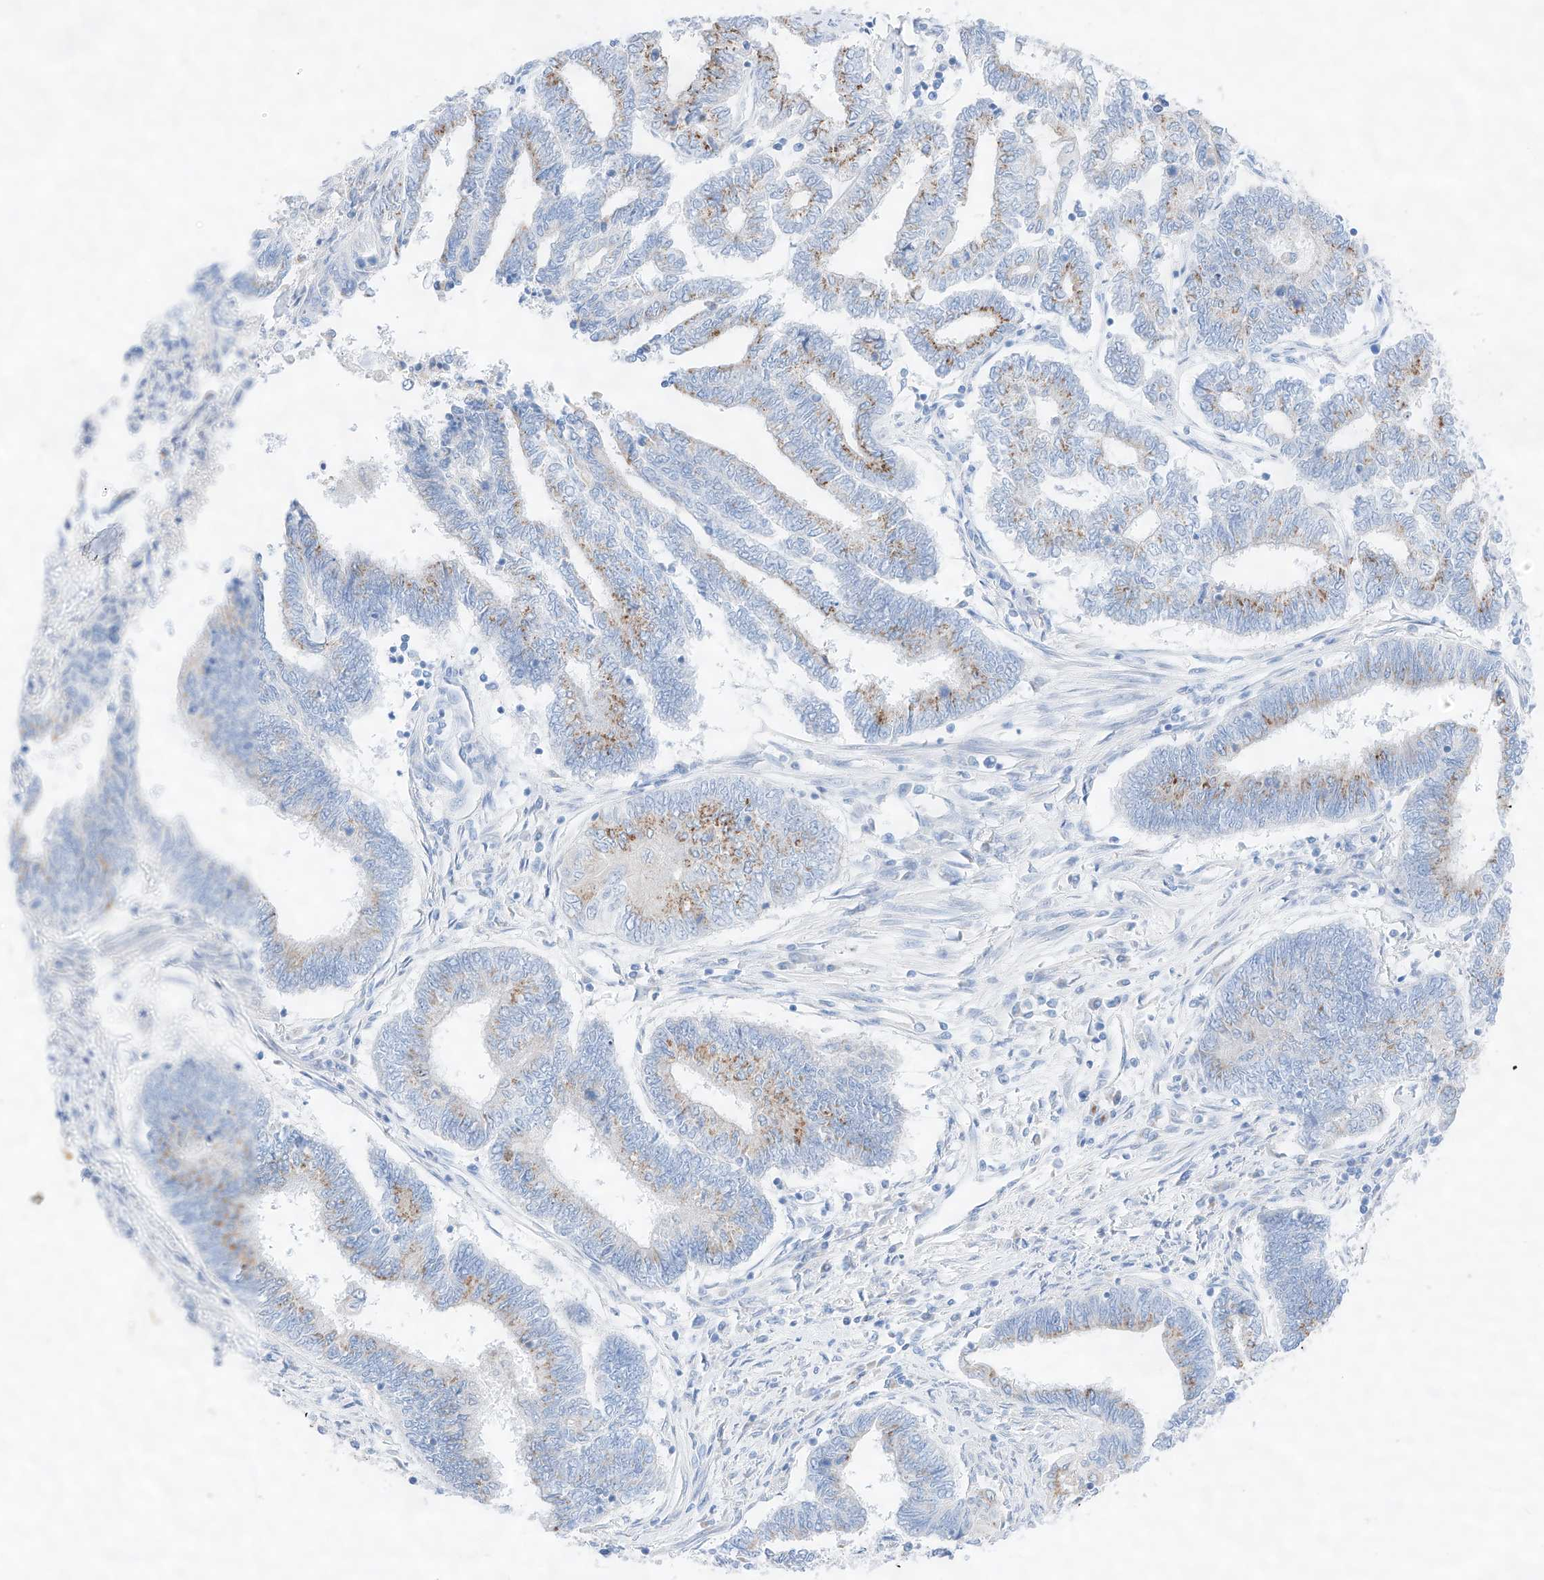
{"staining": {"intensity": "moderate", "quantity": "25%-75%", "location": "cytoplasmic/membranous"}, "tissue": "endometrial cancer", "cell_type": "Tumor cells", "image_type": "cancer", "snomed": [{"axis": "morphology", "description": "Adenocarcinoma, NOS"}, {"axis": "topography", "description": "Uterus"}, {"axis": "topography", "description": "Endometrium"}], "caption": "A brown stain highlights moderate cytoplasmic/membranous staining of a protein in human endometrial adenocarcinoma tumor cells.", "gene": "NT5C3B", "patient": {"sex": "female", "age": 70}}